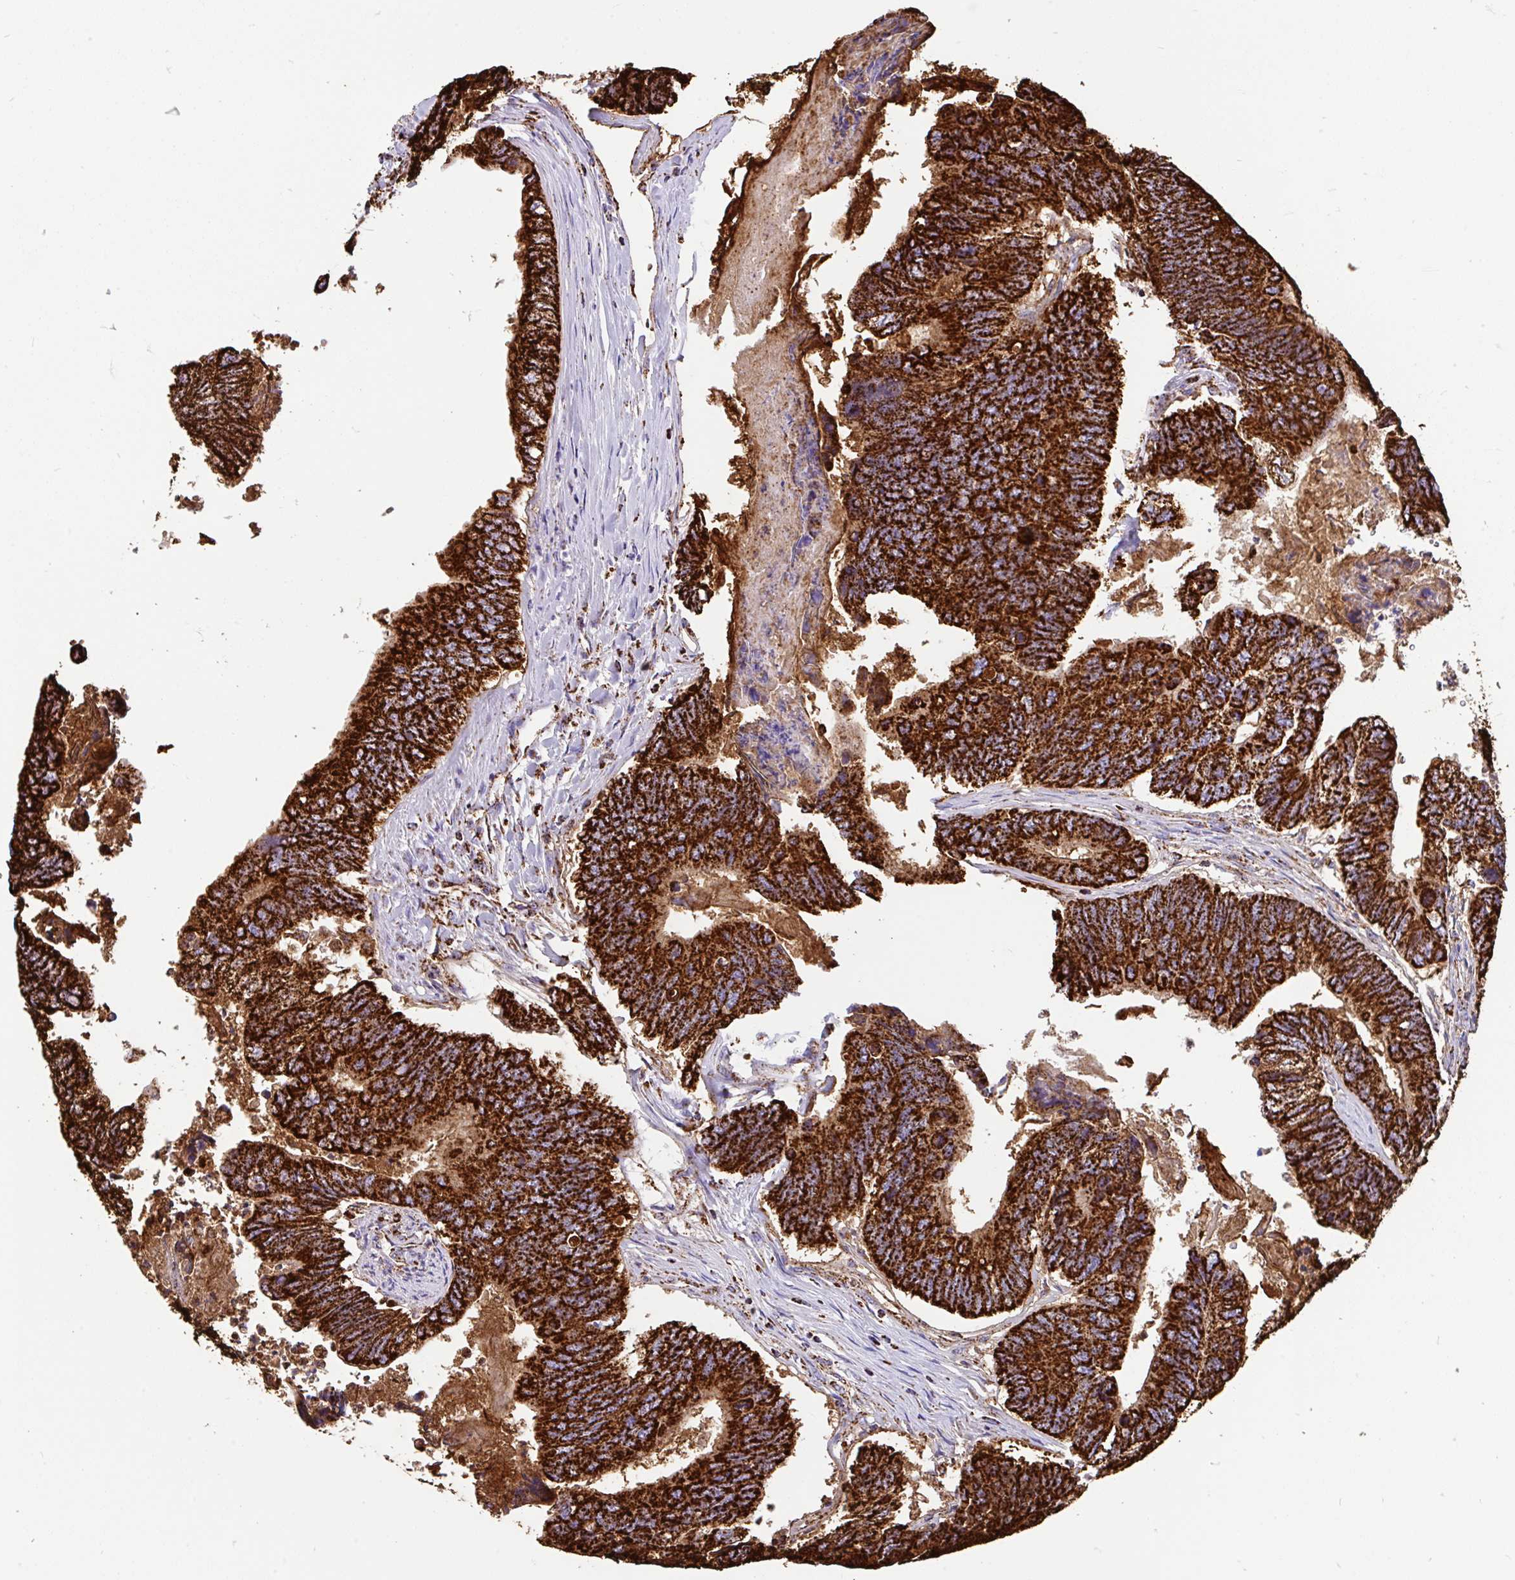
{"staining": {"intensity": "strong", "quantity": ">75%", "location": "cytoplasmic/membranous"}, "tissue": "colorectal cancer", "cell_type": "Tumor cells", "image_type": "cancer", "snomed": [{"axis": "morphology", "description": "Adenocarcinoma, NOS"}, {"axis": "topography", "description": "Colon"}], "caption": "Tumor cells demonstrate high levels of strong cytoplasmic/membranous staining in about >75% of cells in human colorectal adenocarcinoma.", "gene": "ANKRD33B", "patient": {"sex": "female", "age": 67}}